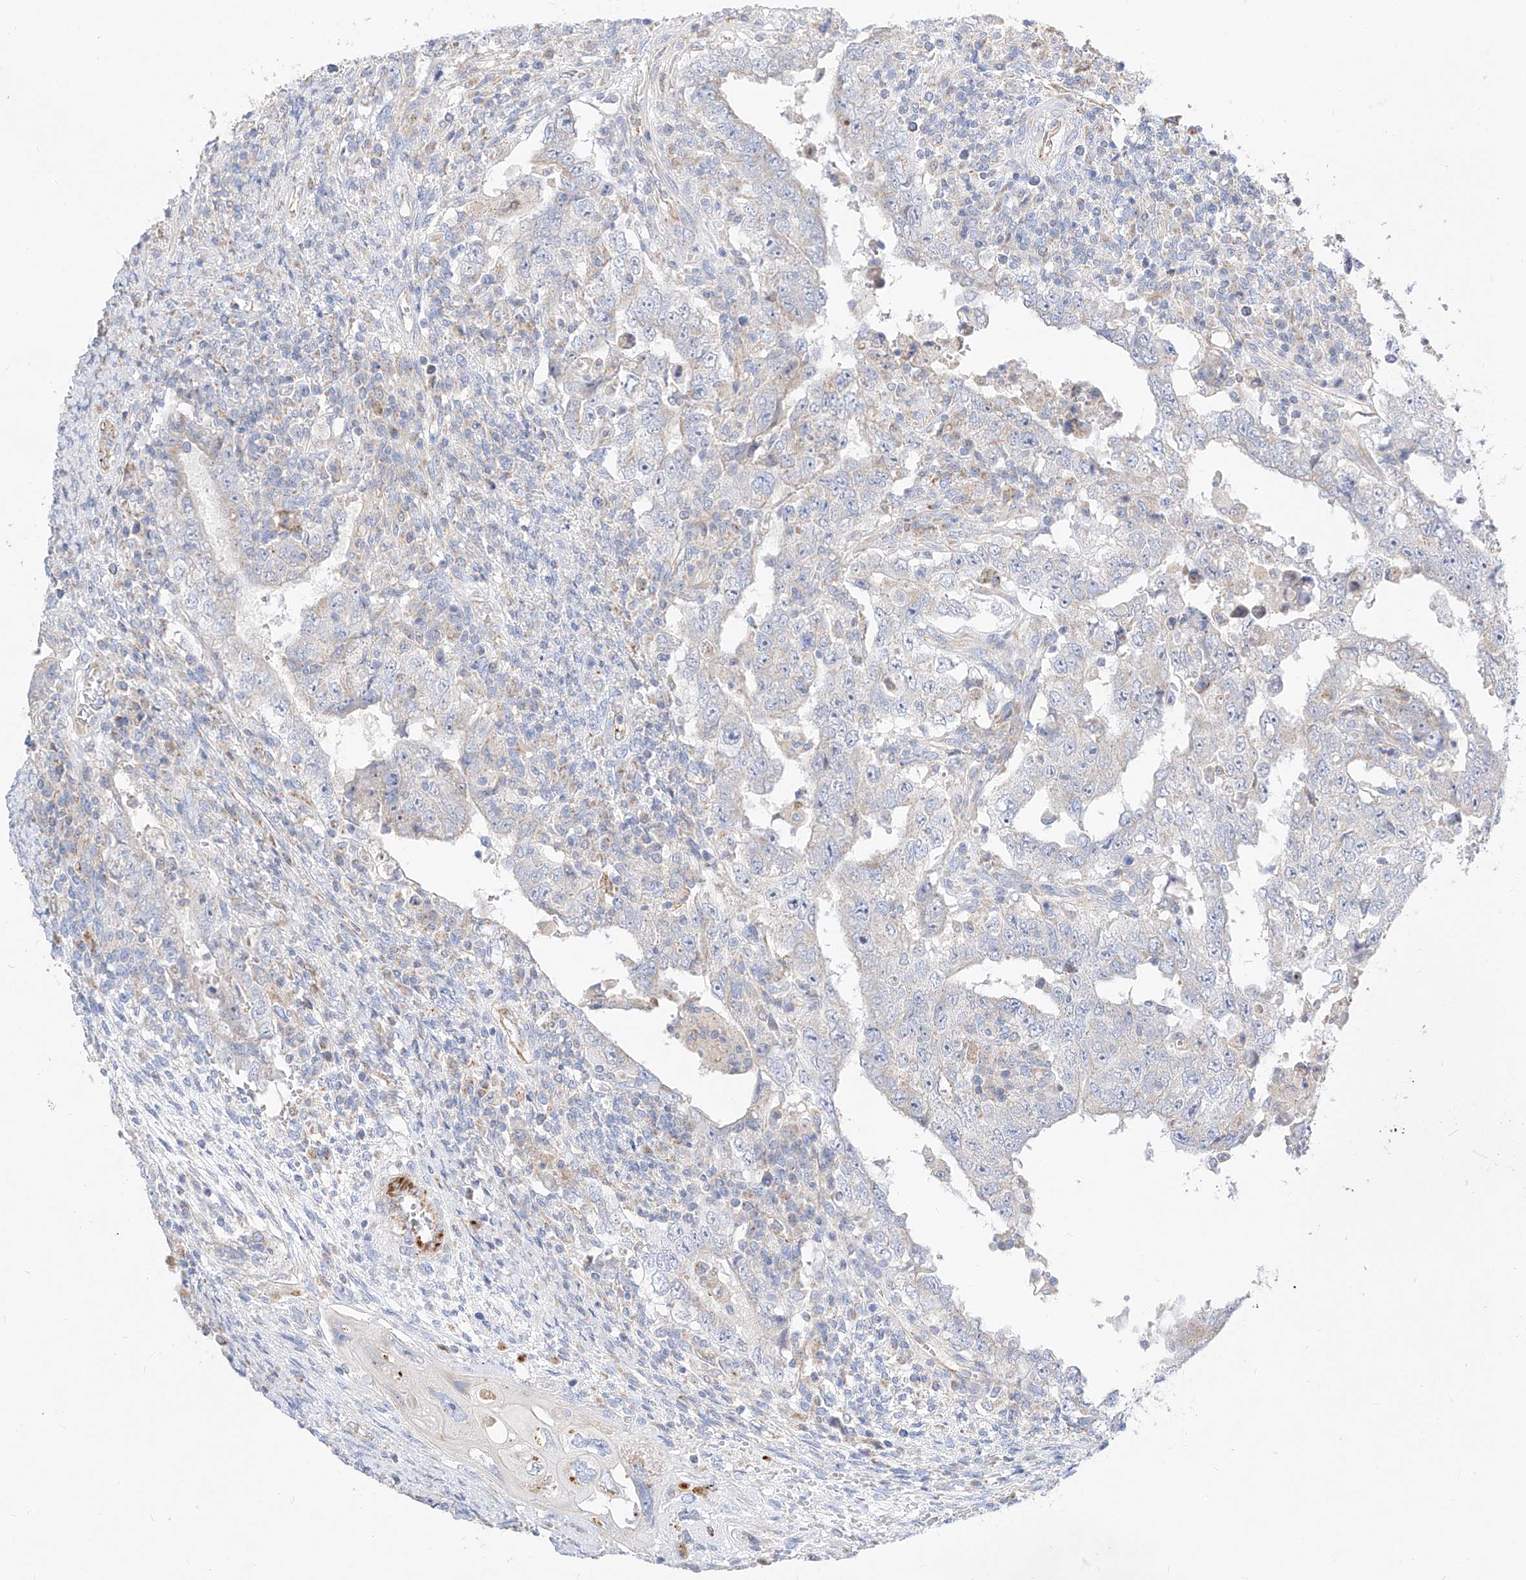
{"staining": {"intensity": "negative", "quantity": "none", "location": "none"}, "tissue": "testis cancer", "cell_type": "Tumor cells", "image_type": "cancer", "snomed": [{"axis": "morphology", "description": "Carcinoma, Embryonal, NOS"}, {"axis": "topography", "description": "Testis"}], "caption": "The histopathology image displays no staining of tumor cells in testis embryonal carcinoma. (Stains: DAB immunohistochemistry with hematoxylin counter stain, Microscopy: brightfield microscopy at high magnification).", "gene": "CST9", "patient": {"sex": "male", "age": 26}}